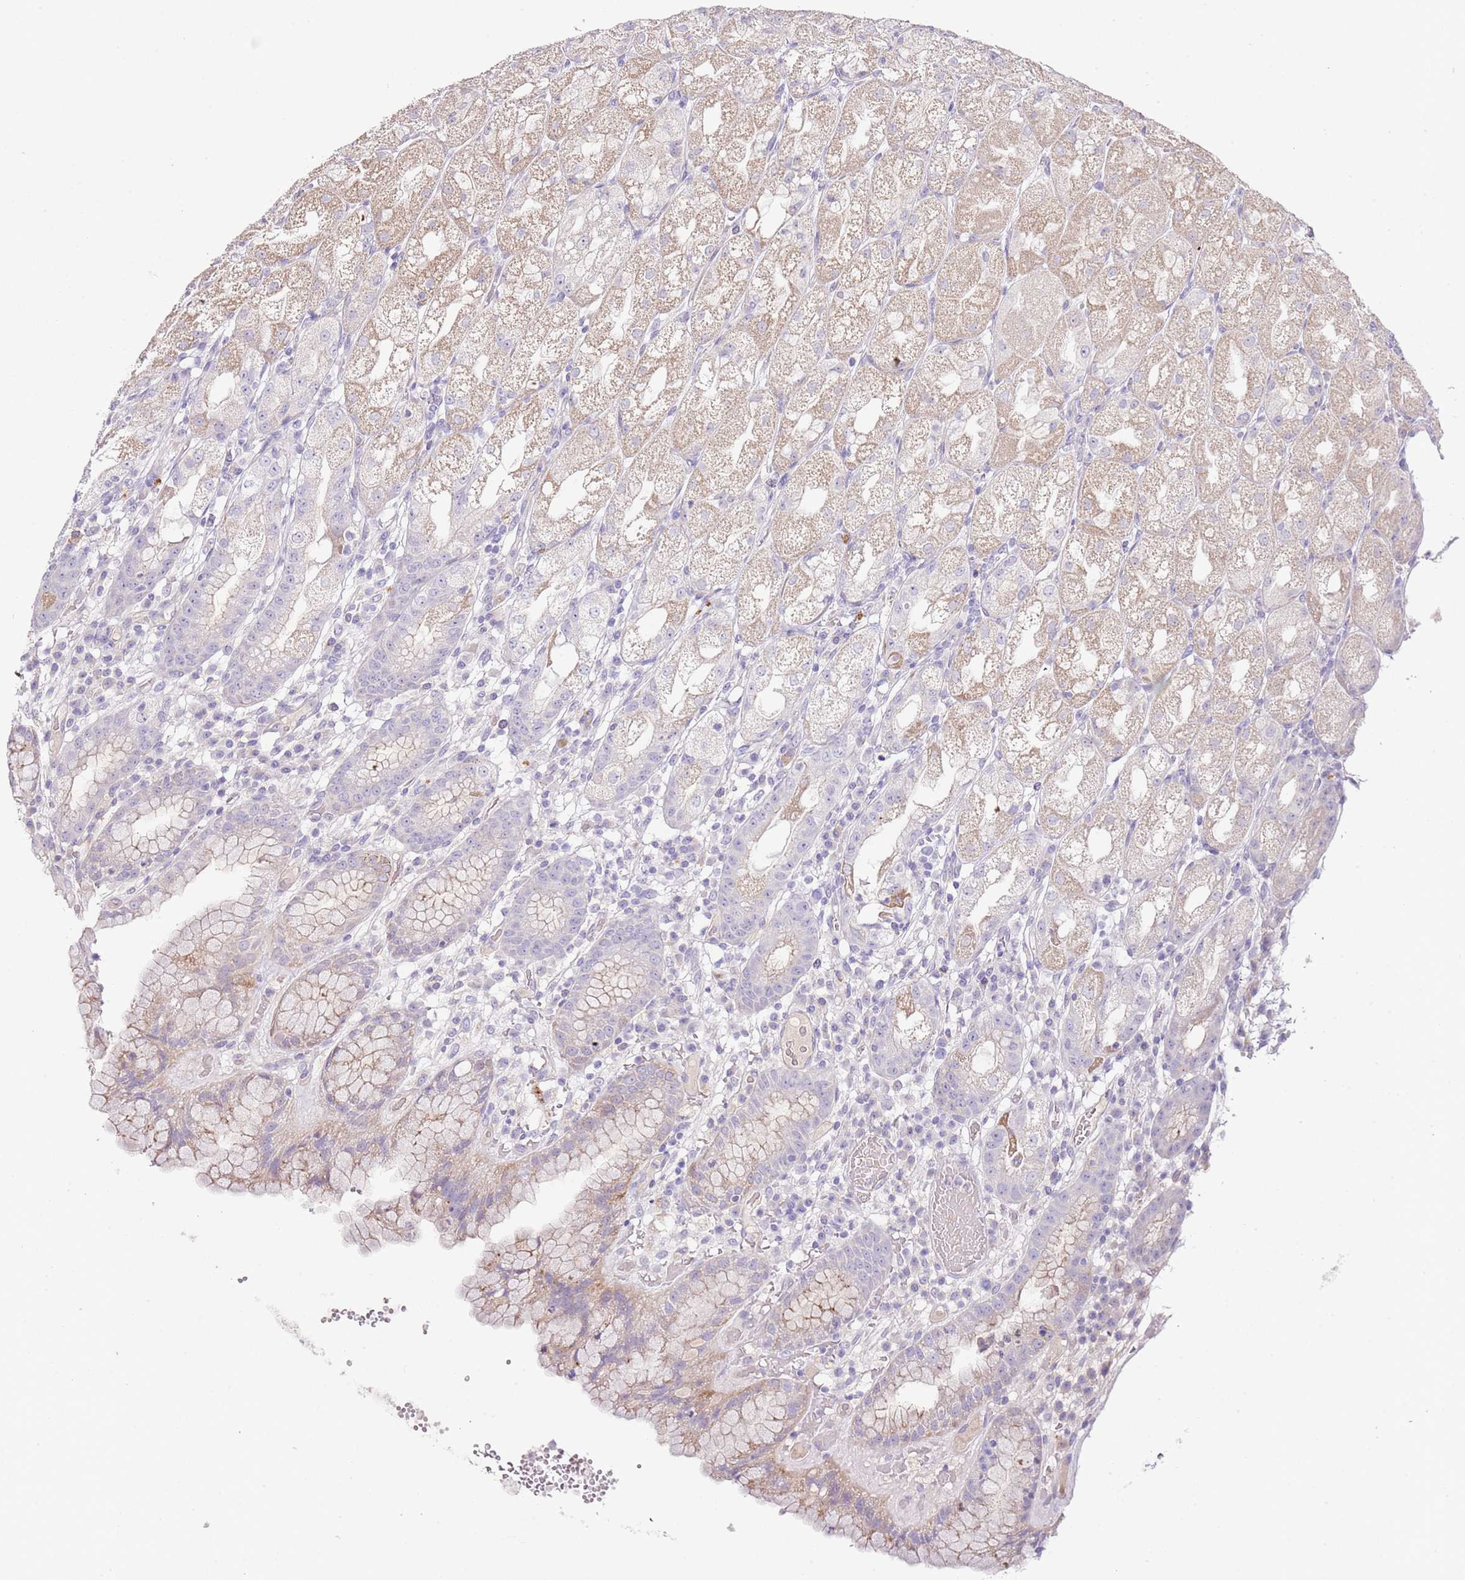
{"staining": {"intensity": "moderate", "quantity": "25%-75%", "location": "cytoplasmic/membranous"}, "tissue": "stomach", "cell_type": "Glandular cells", "image_type": "normal", "snomed": [{"axis": "morphology", "description": "Normal tissue, NOS"}, {"axis": "topography", "description": "Stomach, upper"}], "caption": "A brown stain shows moderate cytoplasmic/membranous positivity of a protein in glandular cells of unremarkable human stomach.", "gene": "ABHD17A", "patient": {"sex": "male", "age": 52}}